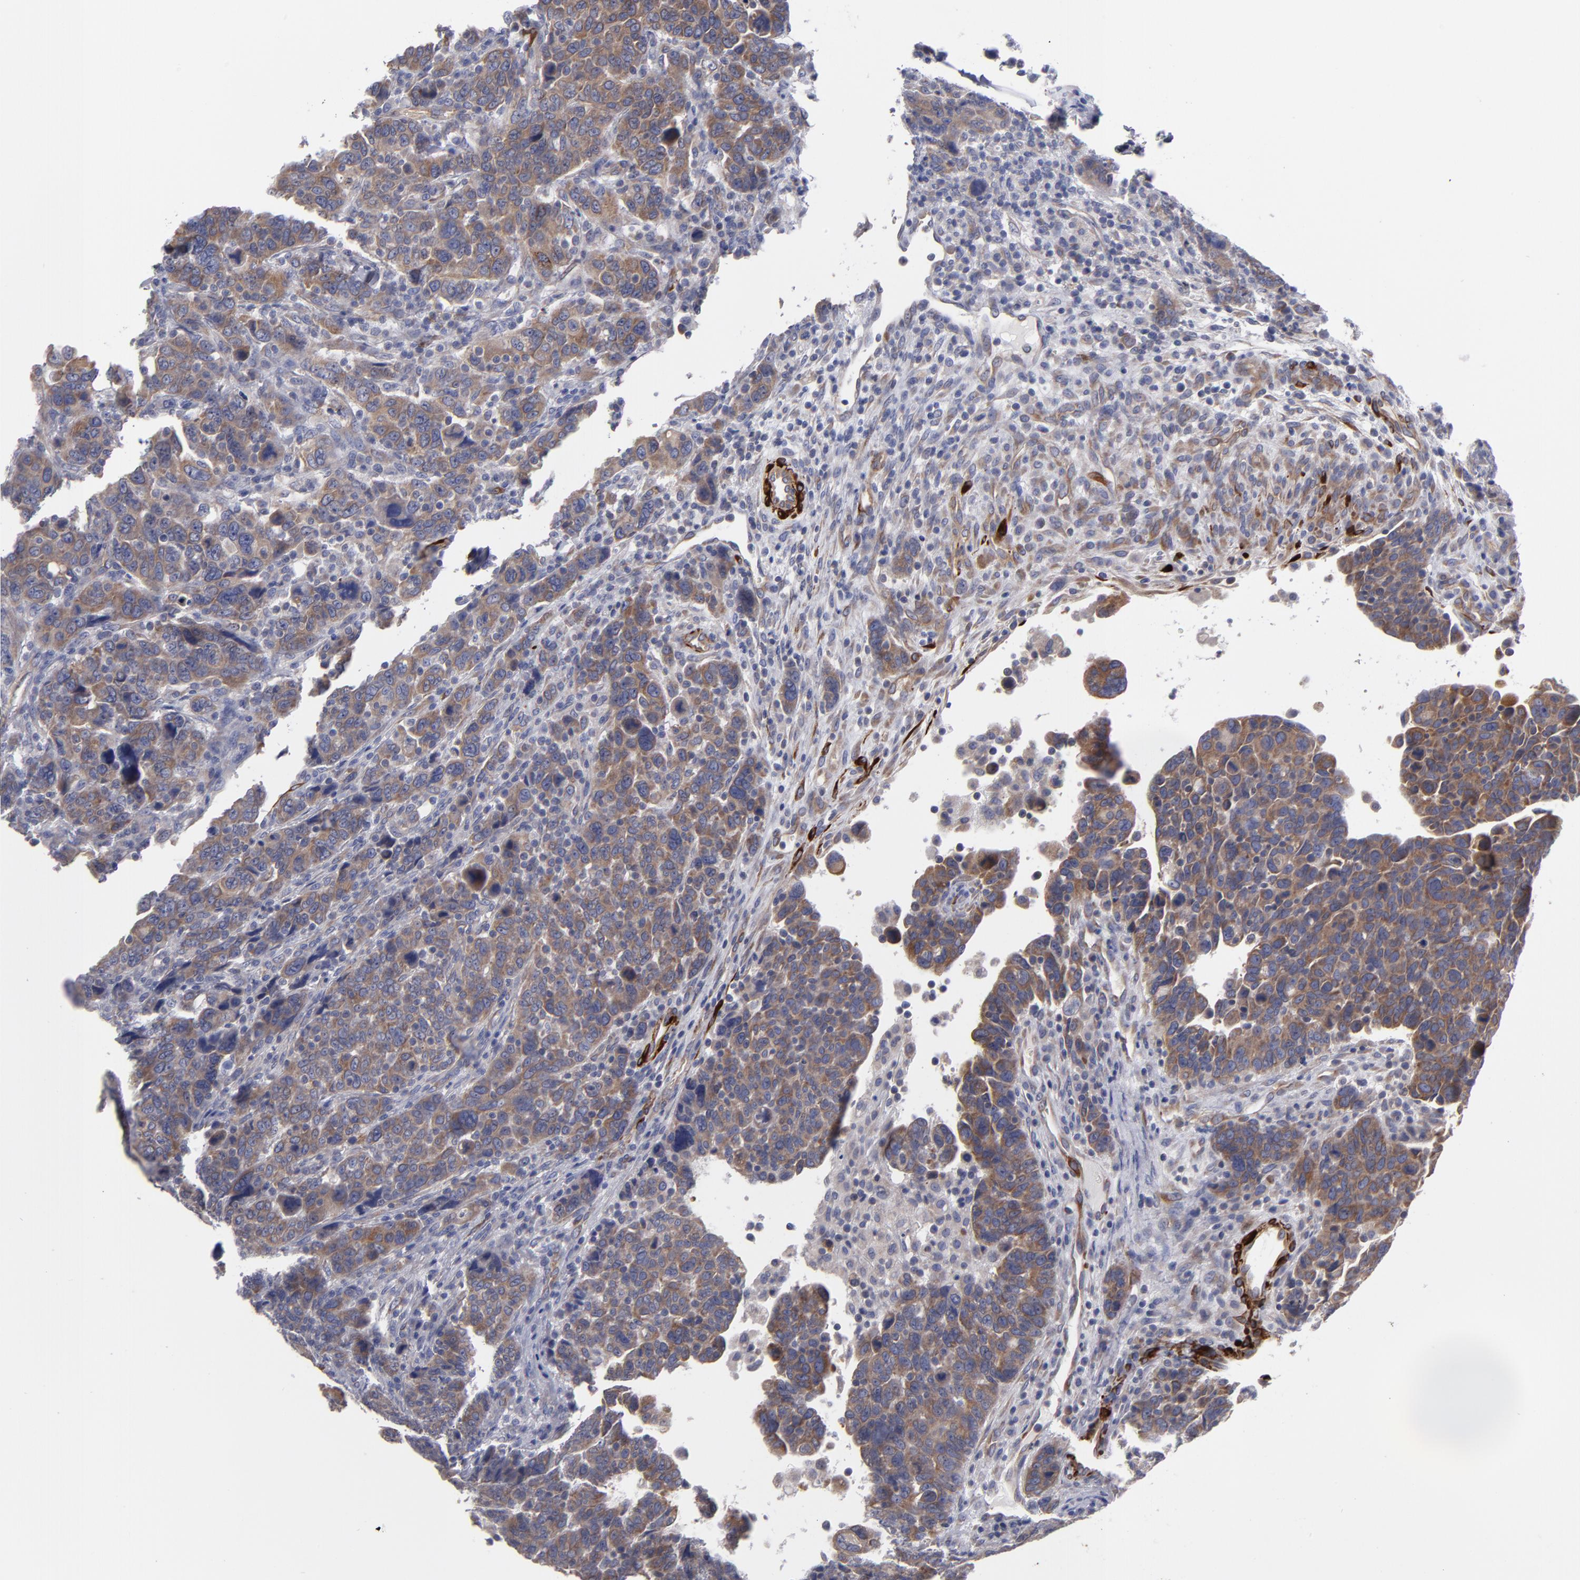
{"staining": {"intensity": "moderate", "quantity": ">75%", "location": "cytoplasmic/membranous"}, "tissue": "breast cancer", "cell_type": "Tumor cells", "image_type": "cancer", "snomed": [{"axis": "morphology", "description": "Duct carcinoma"}, {"axis": "topography", "description": "Breast"}], "caption": "About >75% of tumor cells in human breast cancer (invasive ductal carcinoma) display moderate cytoplasmic/membranous protein positivity as visualized by brown immunohistochemical staining.", "gene": "SLMAP", "patient": {"sex": "female", "age": 37}}